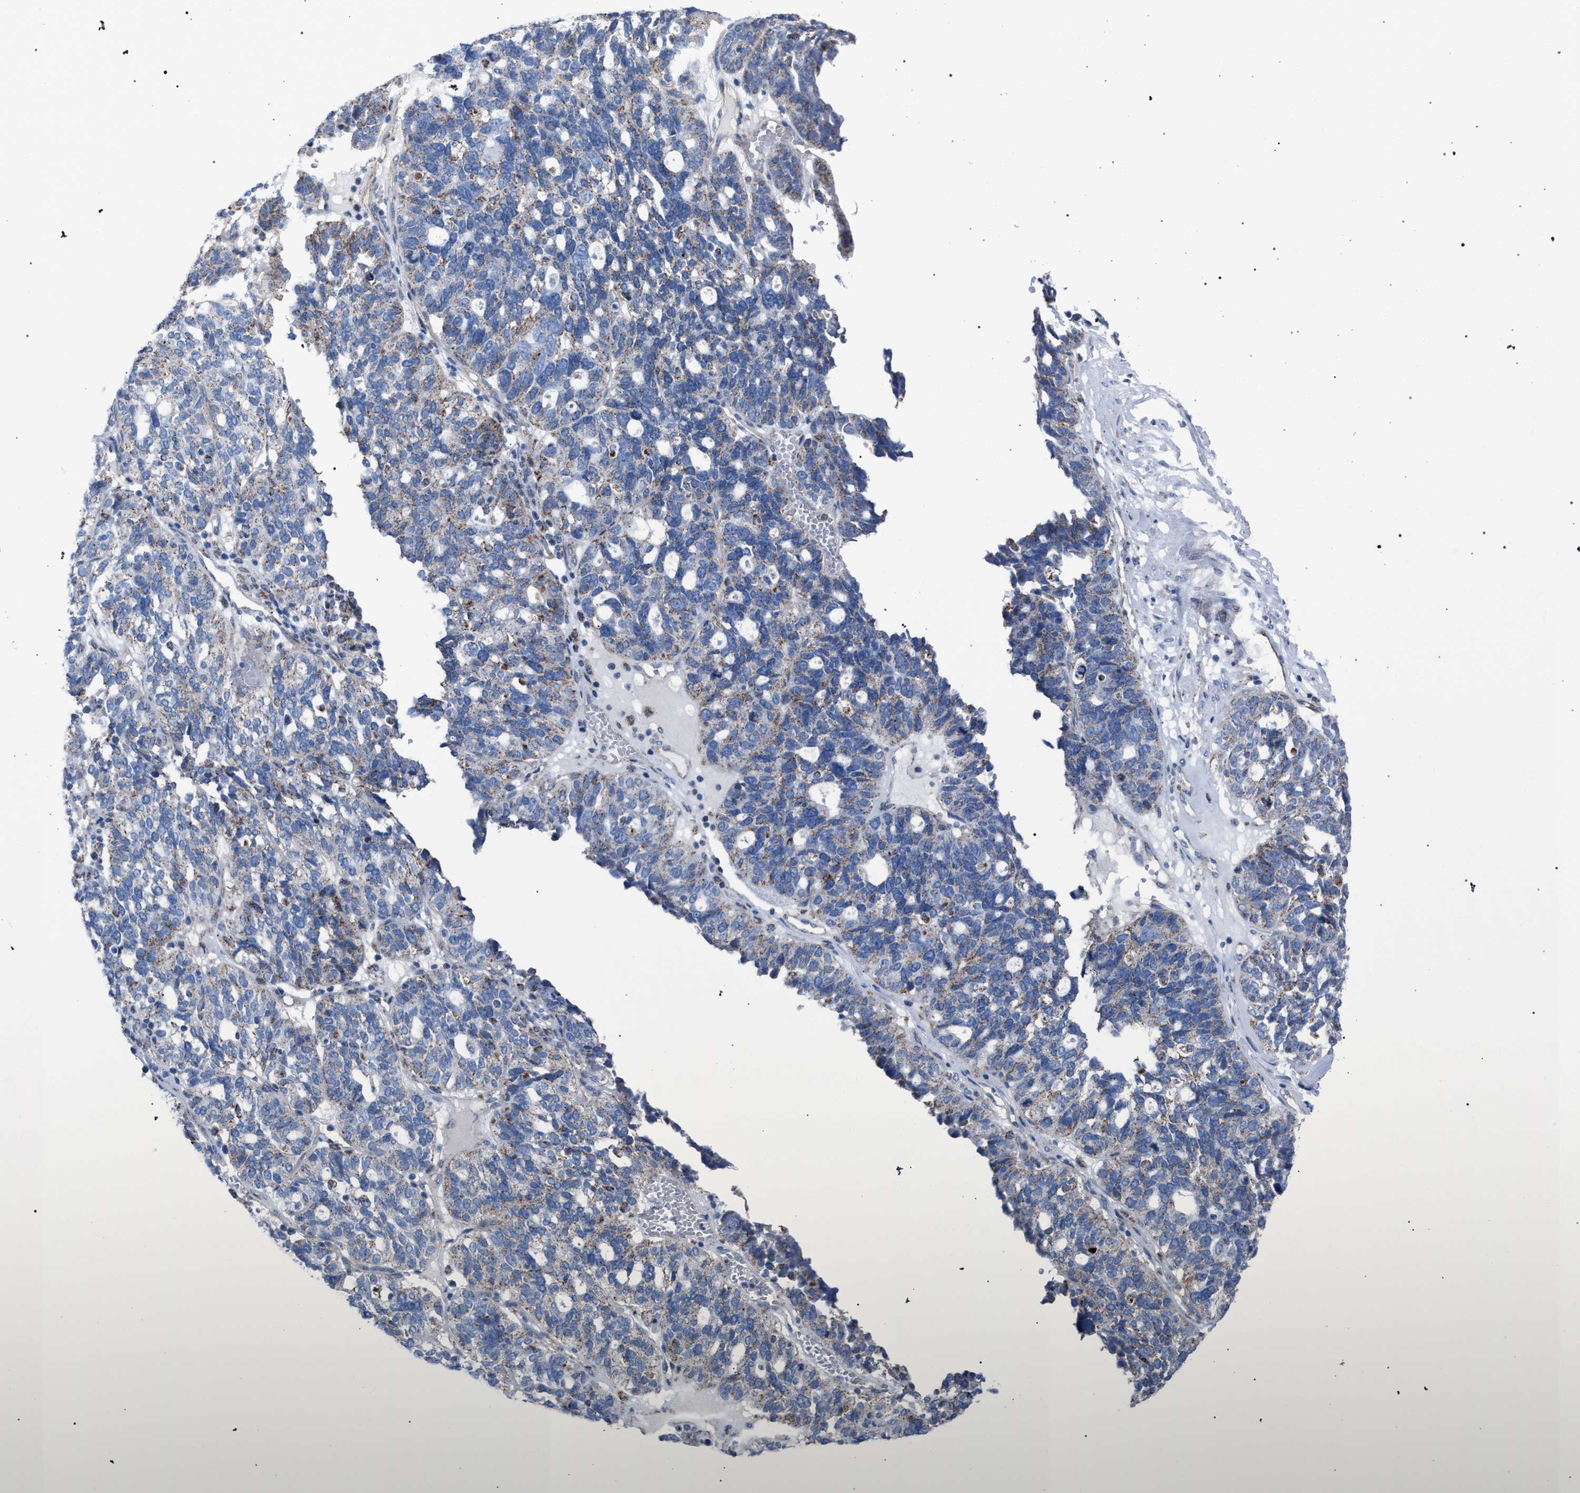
{"staining": {"intensity": "weak", "quantity": "25%-75%", "location": "cytoplasmic/membranous"}, "tissue": "ovarian cancer", "cell_type": "Tumor cells", "image_type": "cancer", "snomed": [{"axis": "morphology", "description": "Cystadenocarcinoma, serous, NOS"}, {"axis": "topography", "description": "Ovary"}], "caption": "Protein staining displays weak cytoplasmic/membranous staining in about 25%-75% of tumor cells in ovarian cancer. (Stains: DAB in brown, nuclei in blue, Microscopy: brightfield microscopy at high magnification).", "gene": "HSD17B4", "patient": {"sex": "female", "age": 59}}